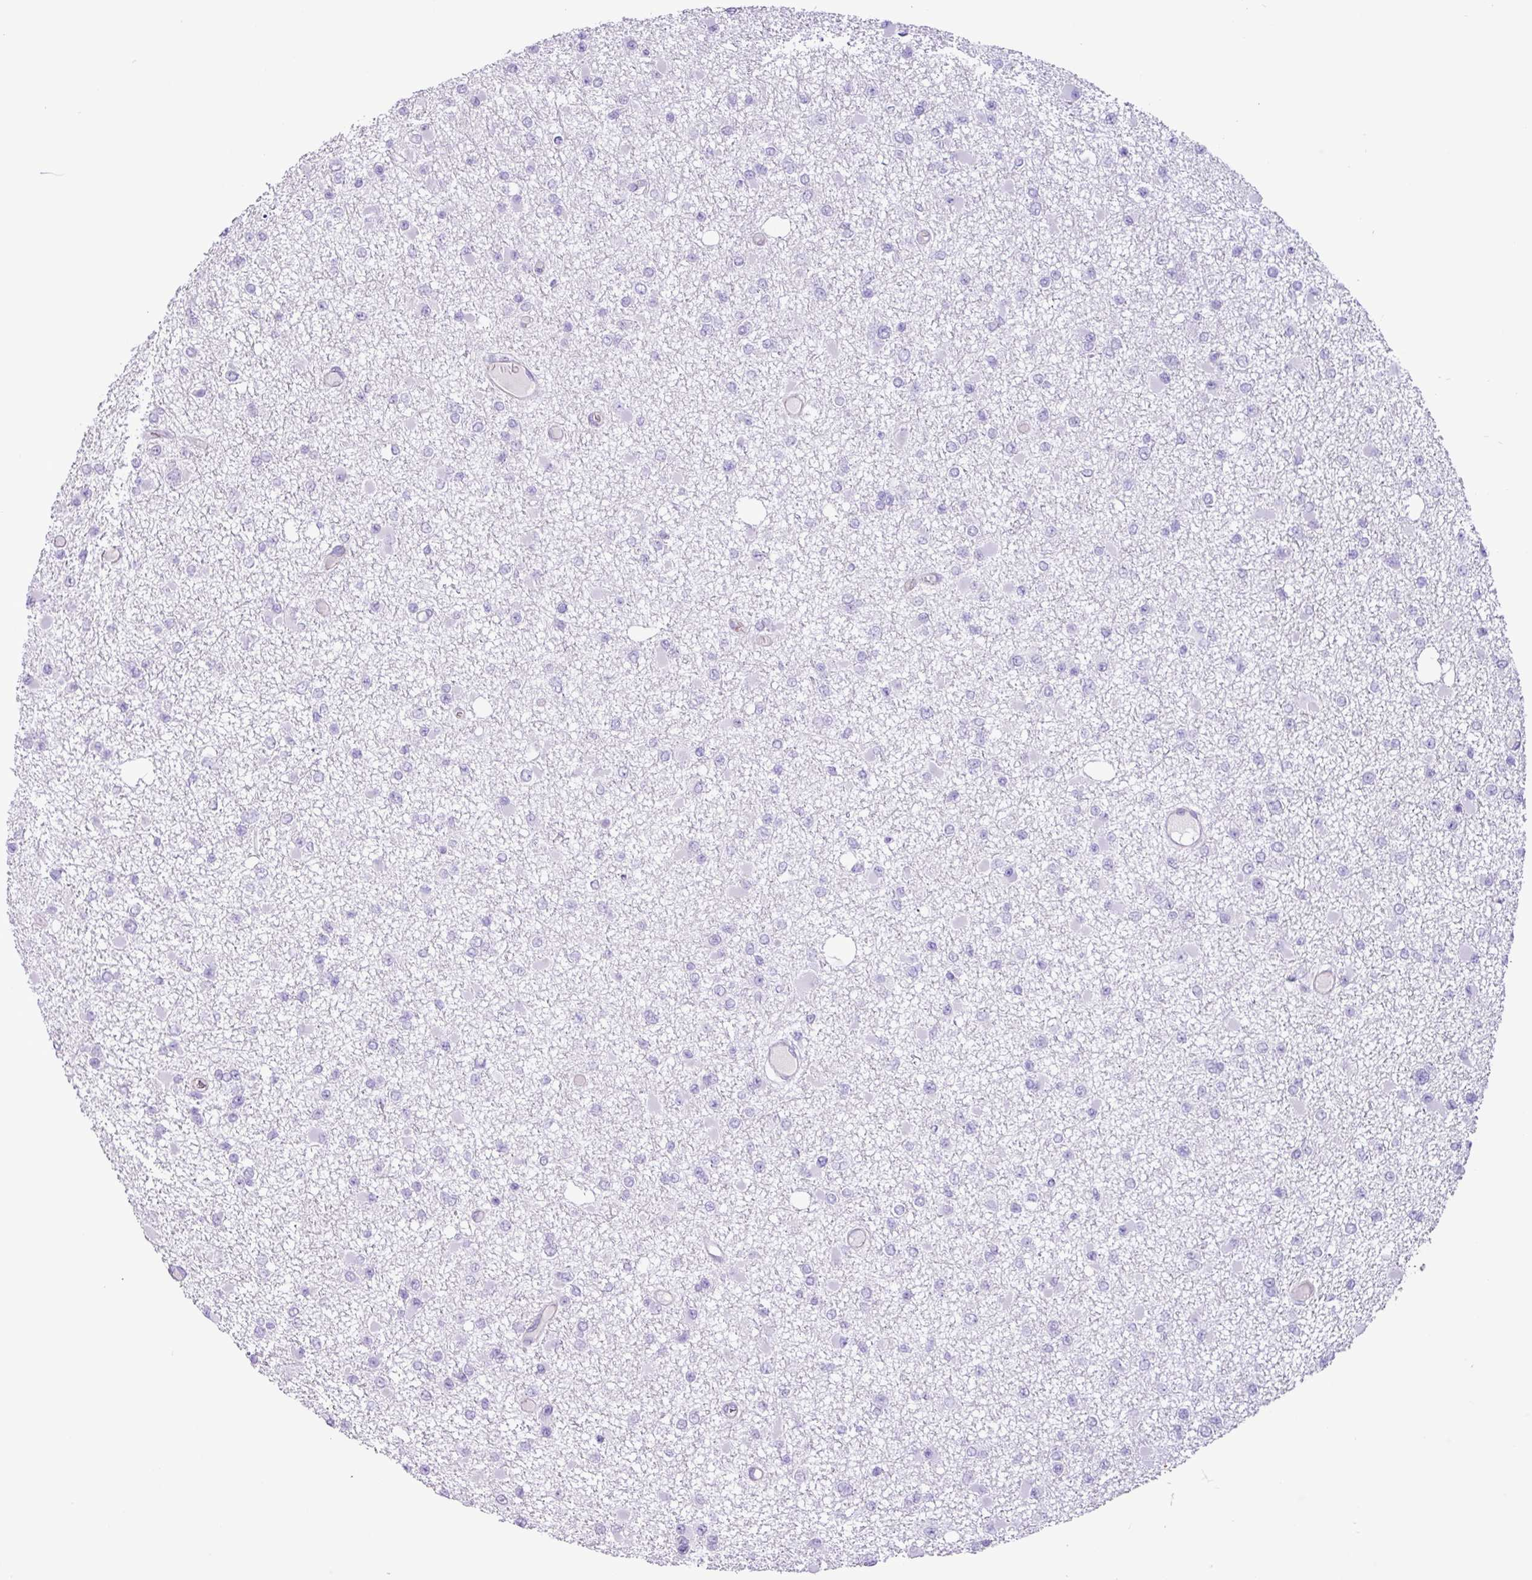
{"staining": {"intensity": "negative", "quantity": "none", "location": "none"}, "tissue": "glioma", "cell_type": "Tumor cells", "image_type": "cancer", "snomed": [{"axis": "morphology", "description": "Glioma, malignant, Low grade"}, {"axis": "topography", "description": "Brain"}], "caption": "Tumor cells are negative for brown protein staining in glioma. (DAB (3,3'-diaminobenzidine) IHC, high magnification).", "gene": "CKMT2", "patient": {"sex": "female", "age": 22}}